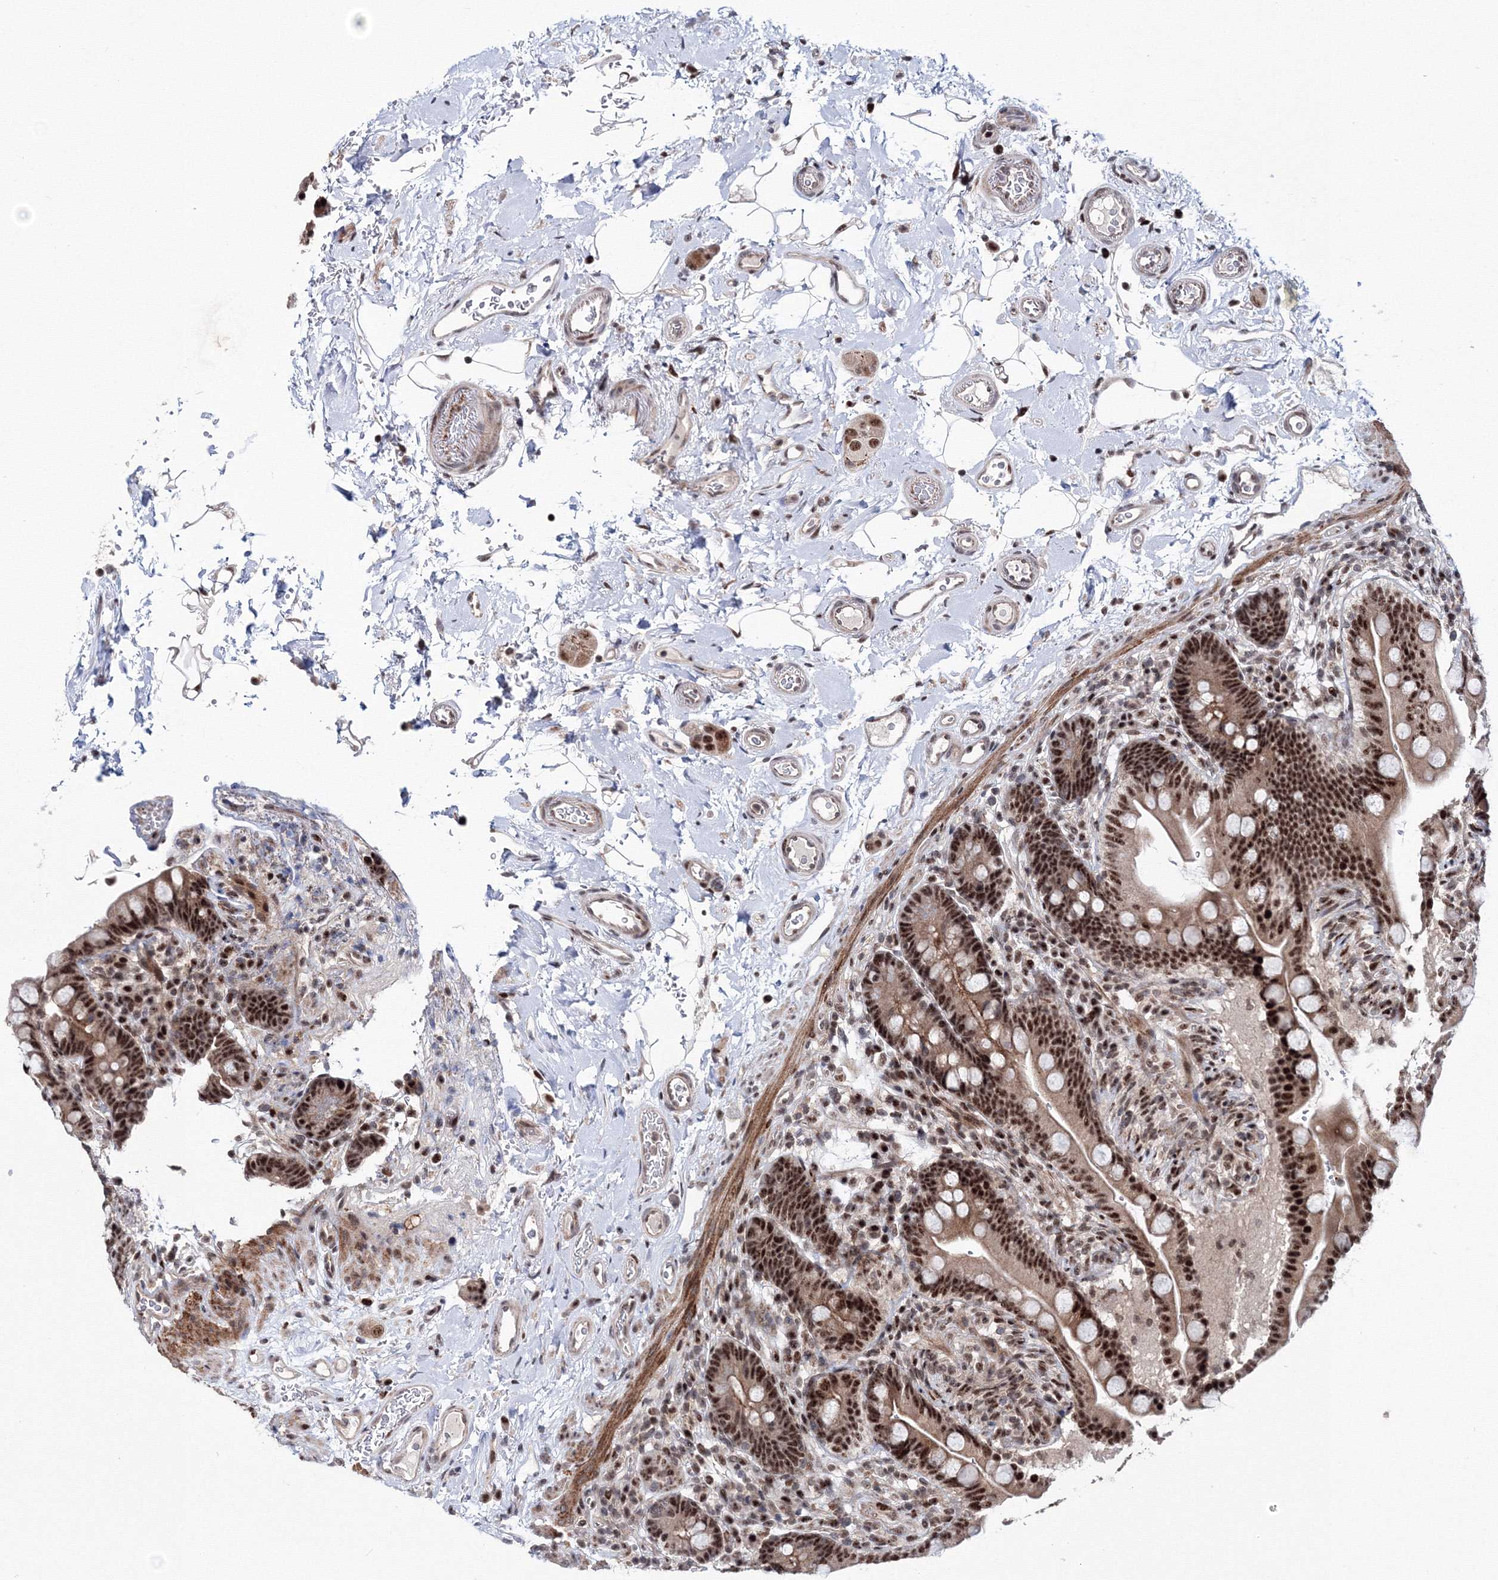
{"staining": {"intensity": "moderate", "quantity": ">75%", "location": "nuclear"}, "tissue": "colon", "cell_type": "Endothelial cells", "image_type": "normal", "snomed": [{"axis": "morphology", "description": "Normal tissue, NOS"}, {"axis": "topography", "description": "Smooth muscle"}, {"axis": "topography", "description": "Colon"}], "caption": "Immunohistochemical staining of benign colon shows moderate nuclear protein staining in about >75% of endothelial cells.", "gene": "TATDN2", "patient": {"sex": "male", "age": 73}}